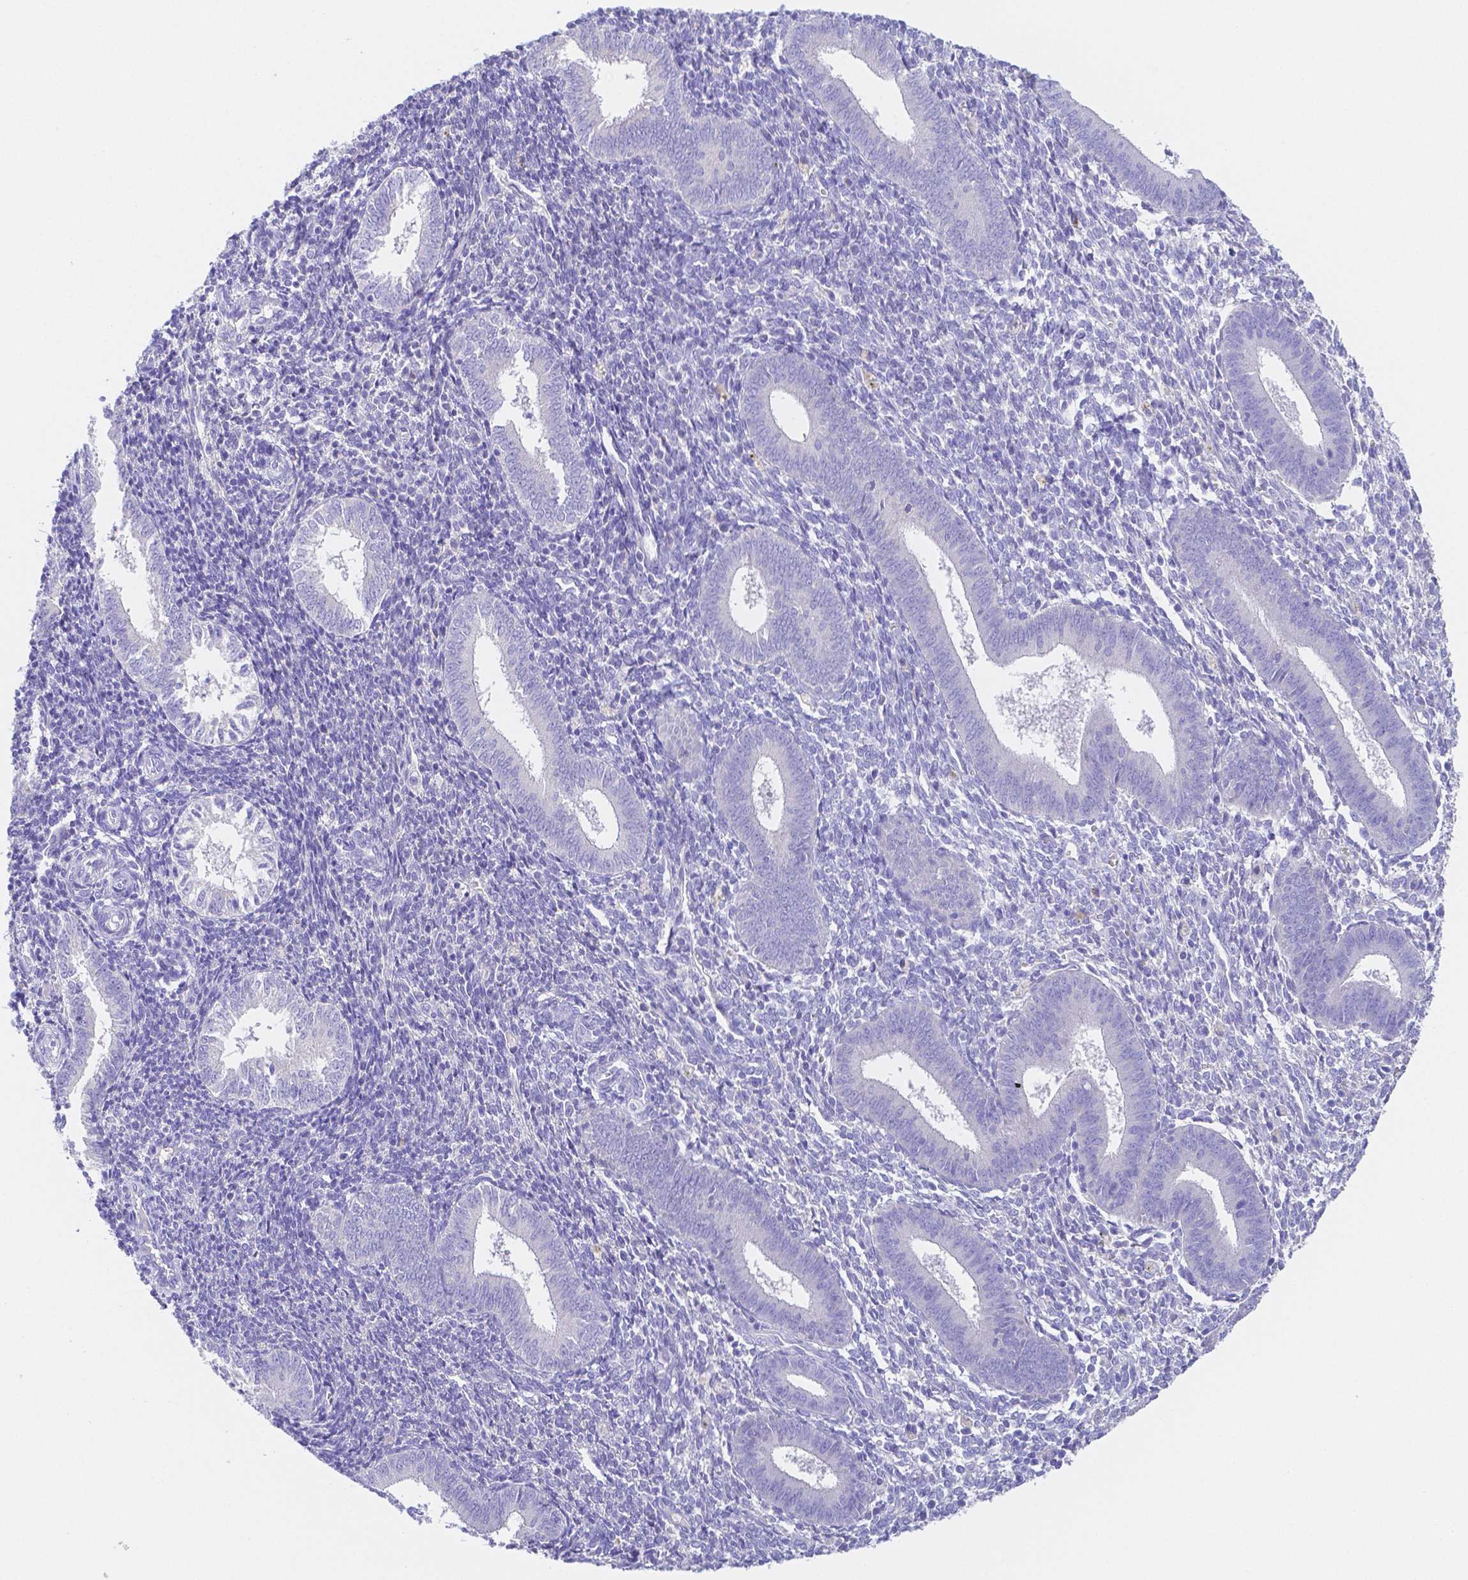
{"staining": {"intensity": "negative", "quantity": "none", "location": "none"}, "tissue": "endometrium", "cell_type": "Cells in endometrial stroma", "image_type": "normal", "snomed": [{"axis": "morphology", "description": "Normal tissue, NOS"}, {"axis": "topography", "description": "Endometrium"}], "caption": "High magnification brightfield microscopy of unremarkable endometrium stained with DAB (brown) and counterstained with hematoxylin (blue): cells in endometrial stroma show no significant staining. The staining is performed using DAB brown chromogen with nuclei counter-stained in using hematoxylin.", "gene": "ZG16B", "patient": {"sex": "female", "age": 25}}